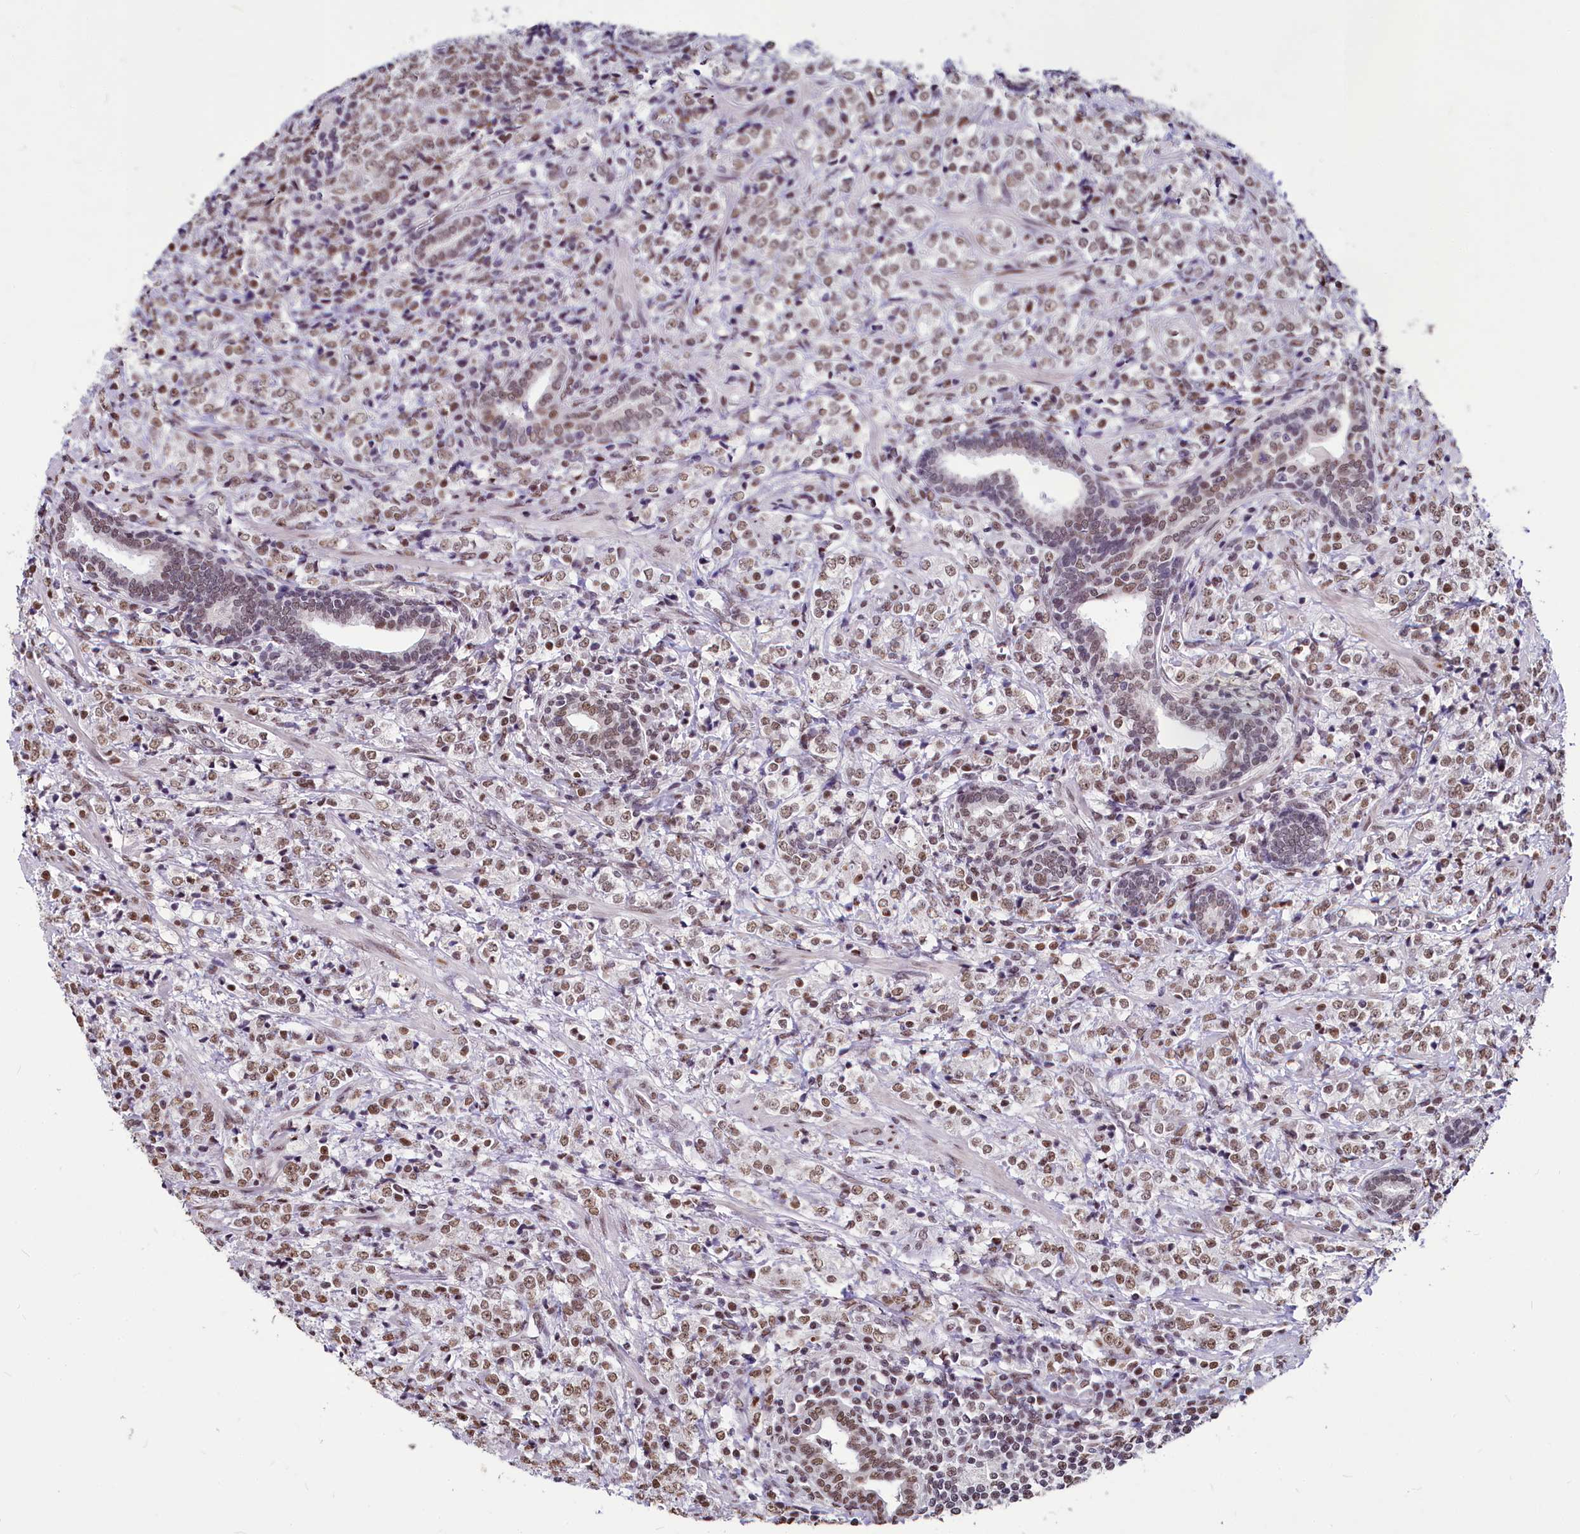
{"staining": {"intensity": "weak", "quantity": ">75%", "location": "nuclear"}, "tissue": "prostate cancer", "cell_type": "Tumor cells", "image_type": "cancer", "snomed": [{"axis": "morphology", "description": "Adenocarcinoma, High grade"}, {"axis": "topography", "description": "Prostate"}], "caption": "Adenocarcinoma (high-grade) (prostate) stained with a brown dye demonstrates weak nuclear positive positivity in about >75% of tumor cells.", "gene": "PARPBP", "patient": {"sex": "male", "age": 69}}